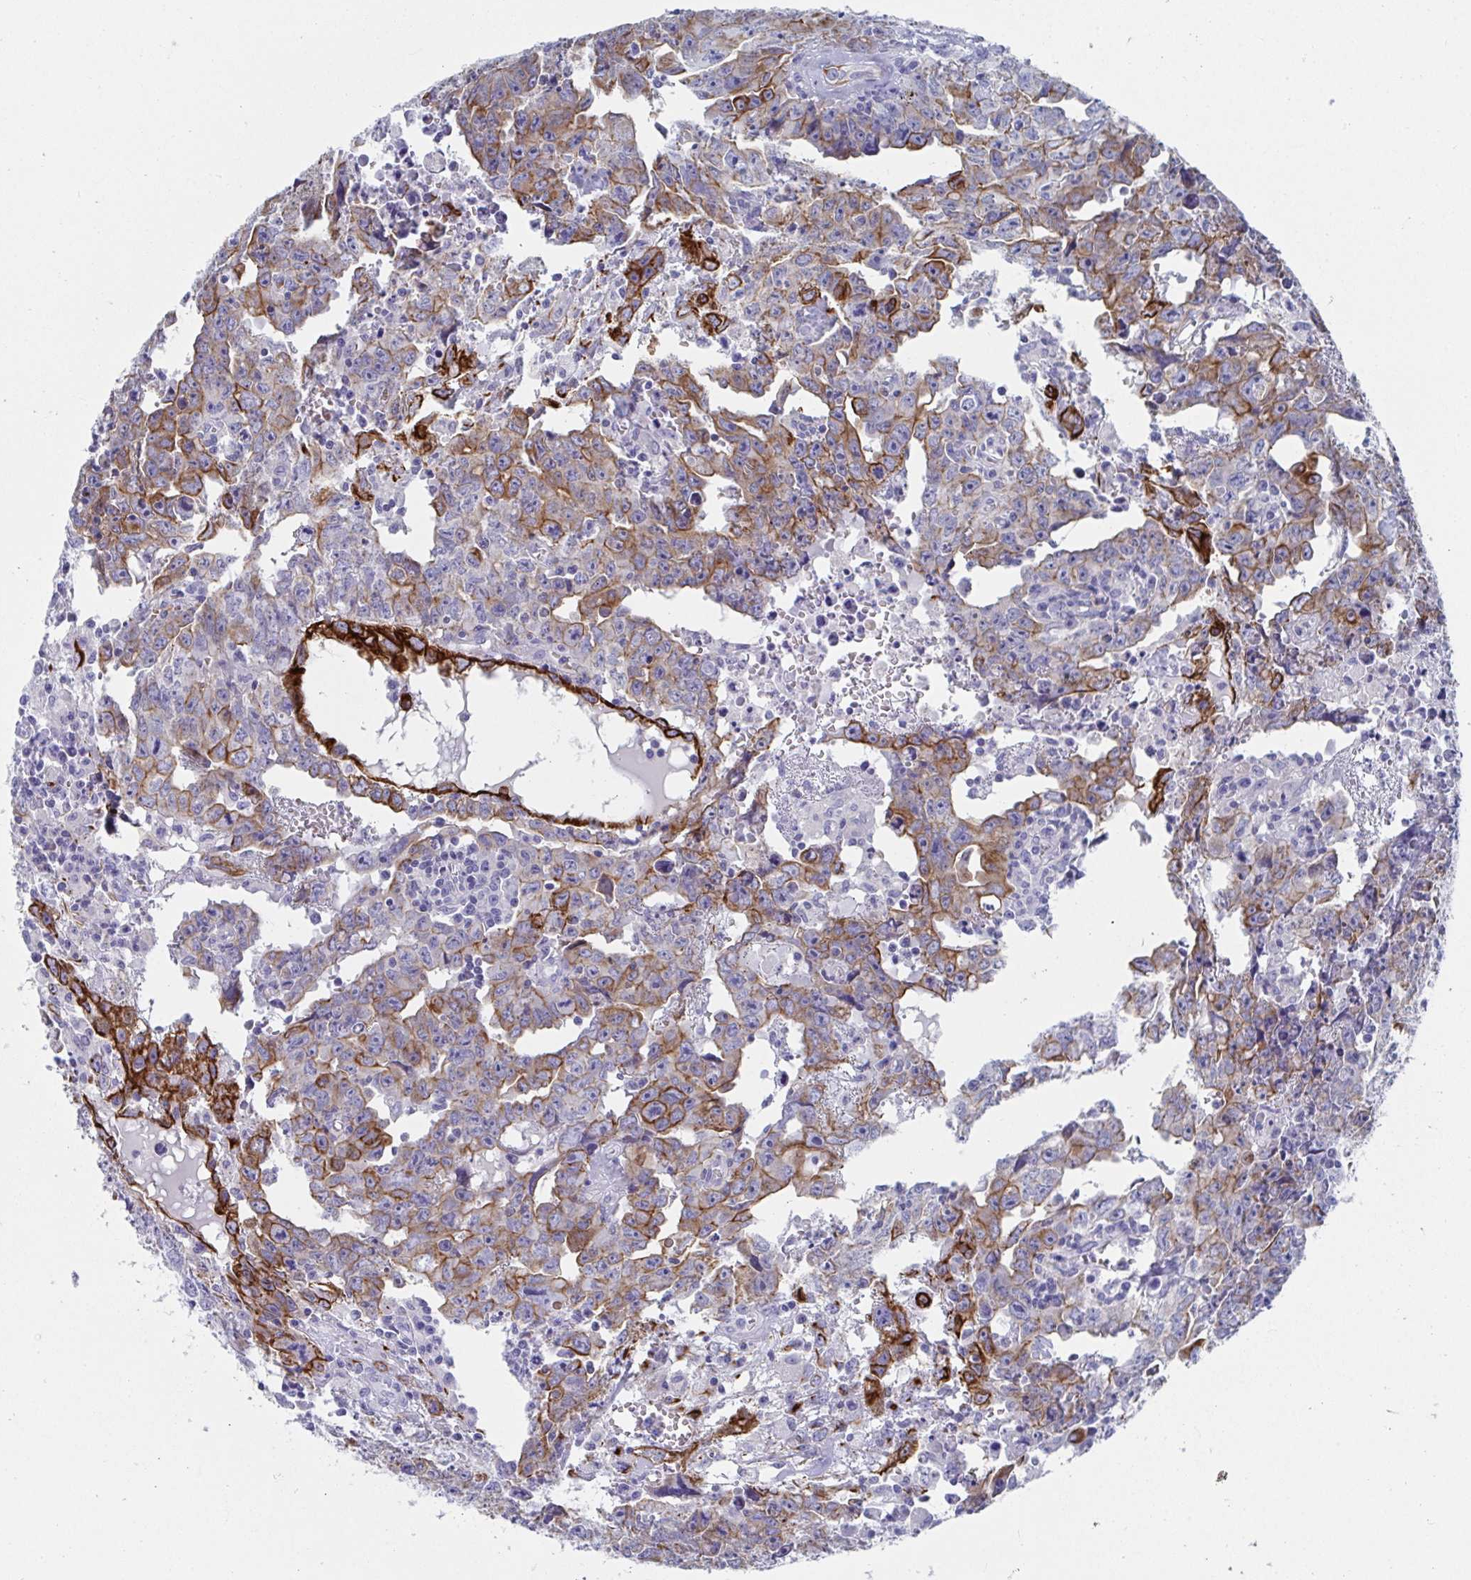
{"staining": {"intensity": "moderate", "quantity": "25%-75%", "location": "cytoplasmic/membranous"}, "tissue": "testis cancer", "cell_type": "Tumor cells", "image_type": "cancer", "snomed": [{"axis": "morphology", "description": "Carcinoma, Embryonal, NOS"}, {"axis": "topography", "description": "Testis"}], "caption": "Testis cancer stained with a brown dye reveals moderate cytoplasmic/membranous positive positivity in approximately 25%-75% of tumor cells.", "gene": "CLDN8", "patient": {"sex": "male", "age": 22}}